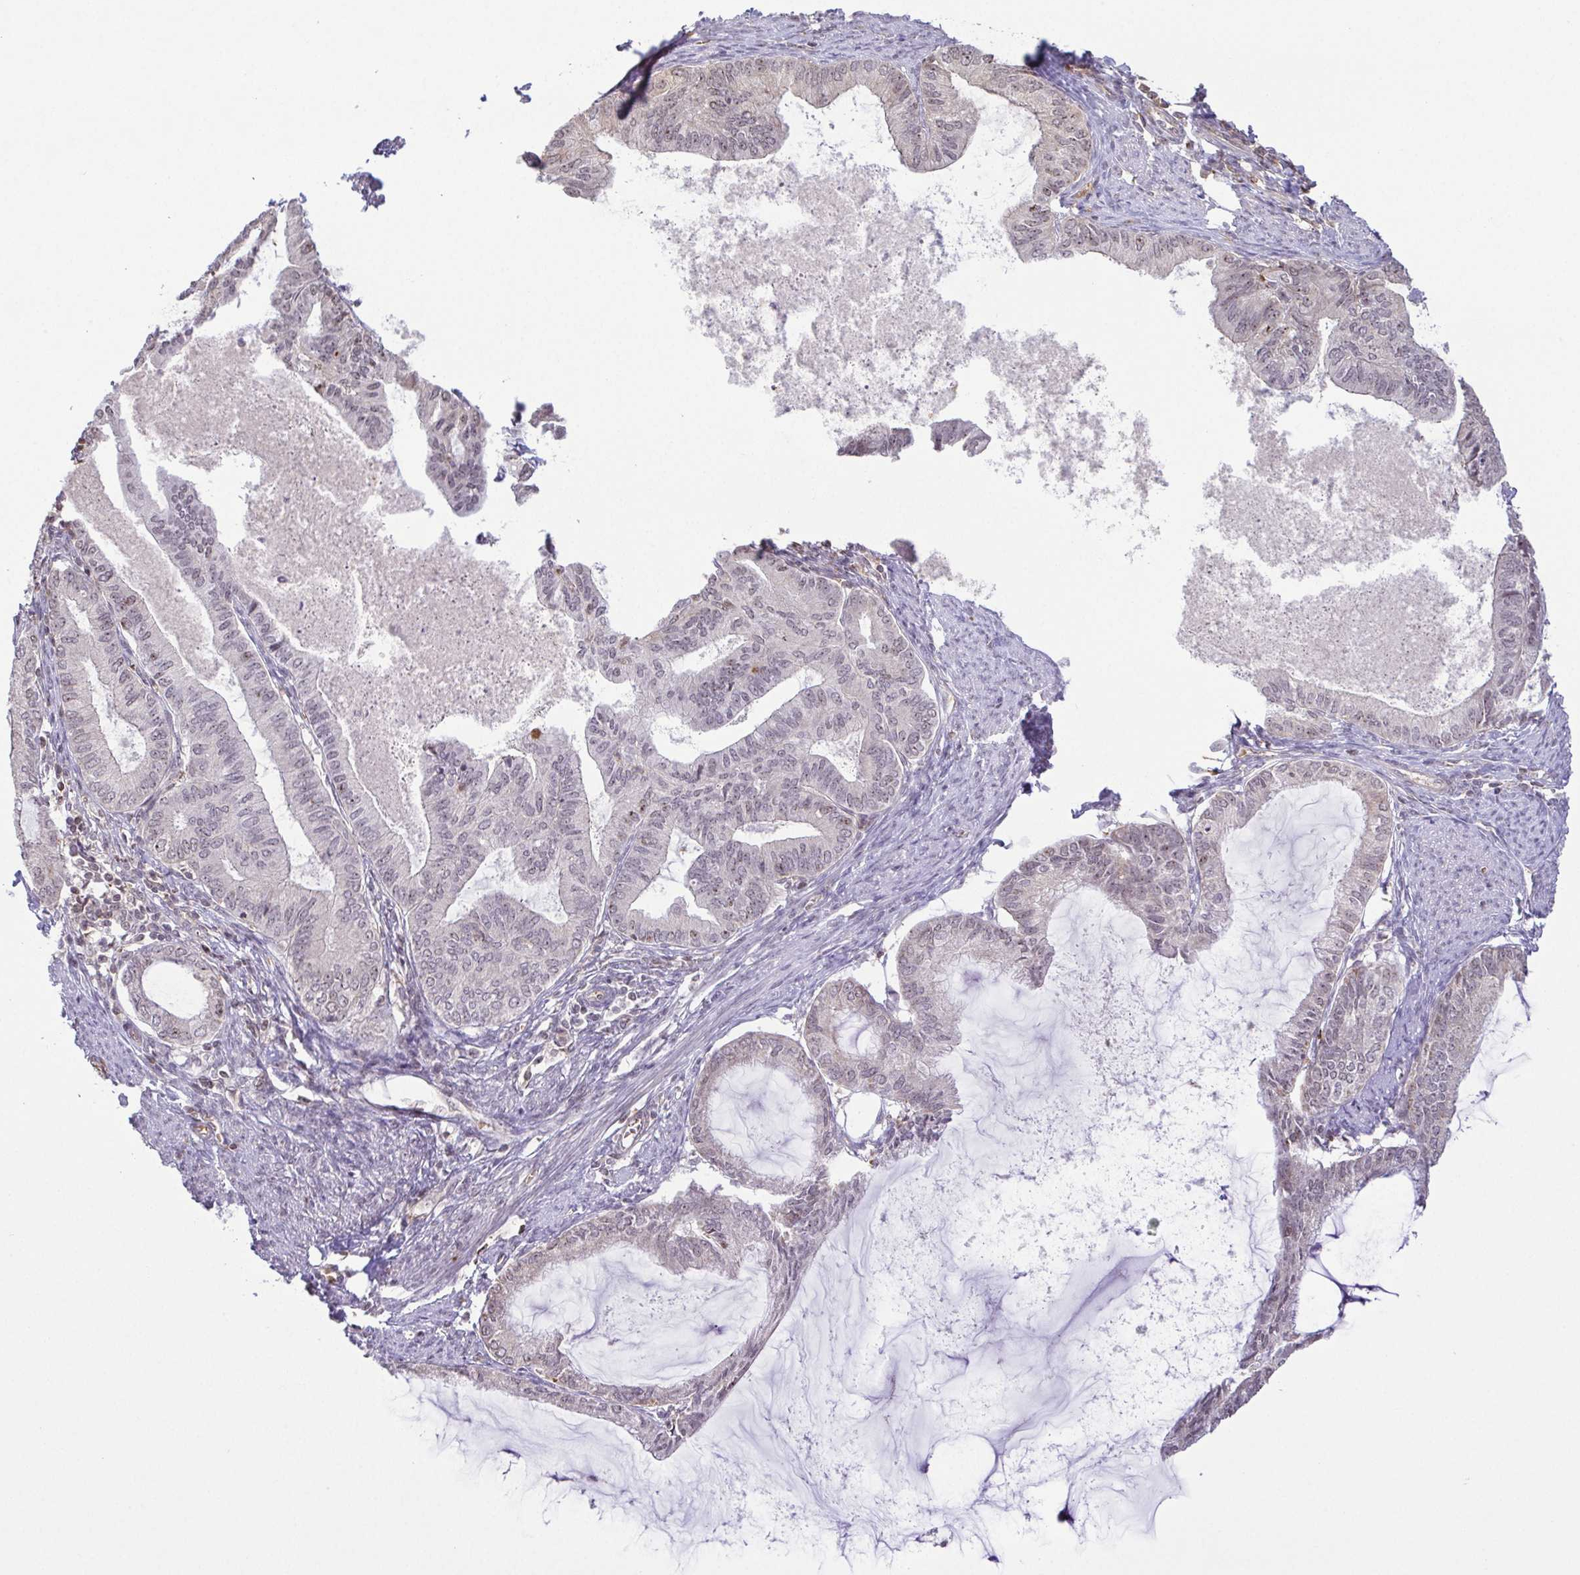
{"staining": {"intensity": "negative", "quantity": "none", "location": "none"}, "tissue": "endometrial cancer", "cell_type": "Tumor cells", "image_type": "cancer", "snomed": [{"axis": "morphology", "description": "Adenocarcinoma, NOS"}, {"axis": "topography", "description": "Endometrium"}], "caption": "Tumor cells are negative for protein expression in human endometrial adenocarcinoma.", "gene": "RSL24D1", "patient": {"sex": "female", "age": 86}}